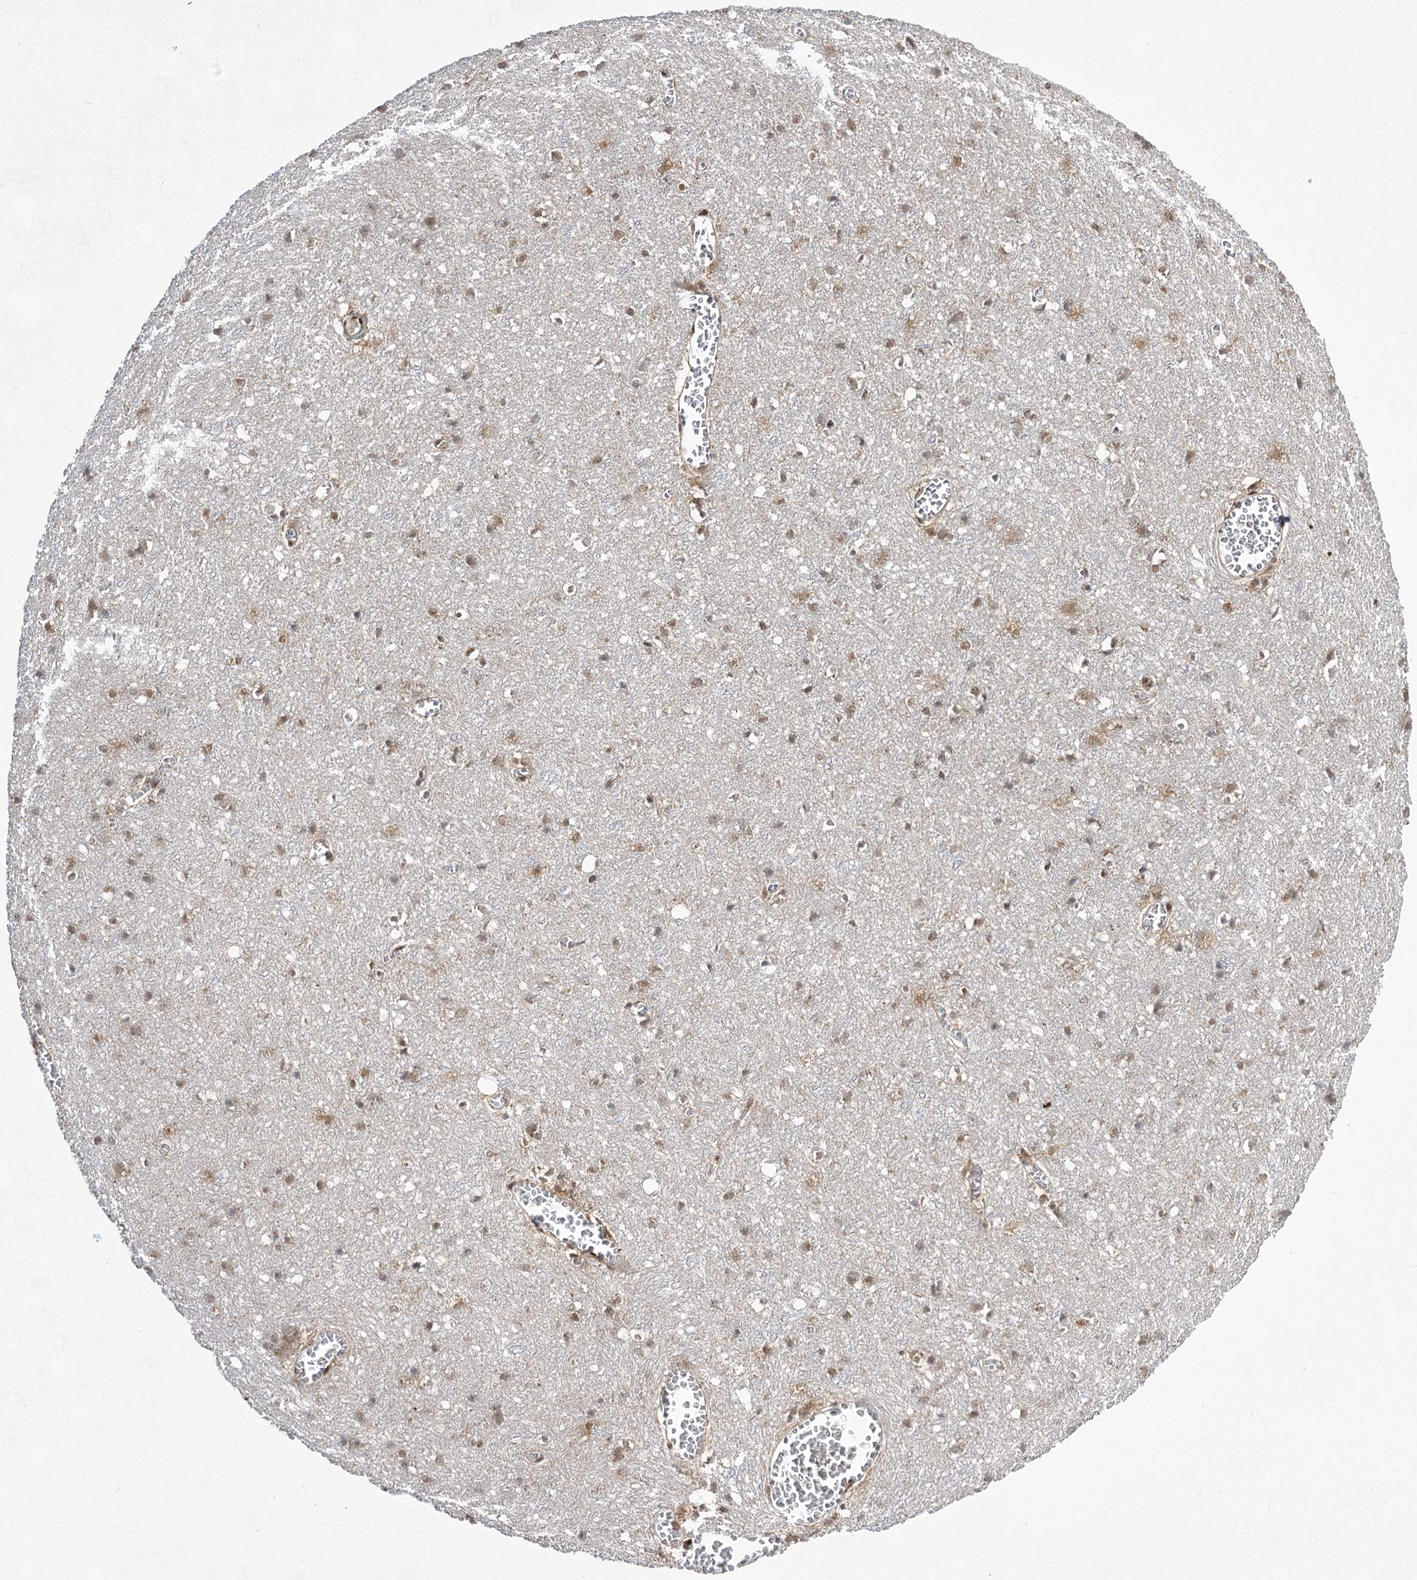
{"staining": {"intensity": "weak", "quantity": ">75%", "location": "cytoplasmic/membranous"}, "tissue": "cerebral cortex", "cell_type": "Endothelial cells", "image_type": "normal", "snomed": [{"axis": "morphology", "description": "Normal tissue, NOS"}, {"axis": "topography", "description": "Cerebral cortex"}], "caption": "Immunohistochemical staining of normal human cerebral cortex shows weak cytoplasmic/membranous protein staining in approximately >75% of endothelial cells.", "gene": "ZCCHC8", "patient": {"sex": "female", "age": 64}}